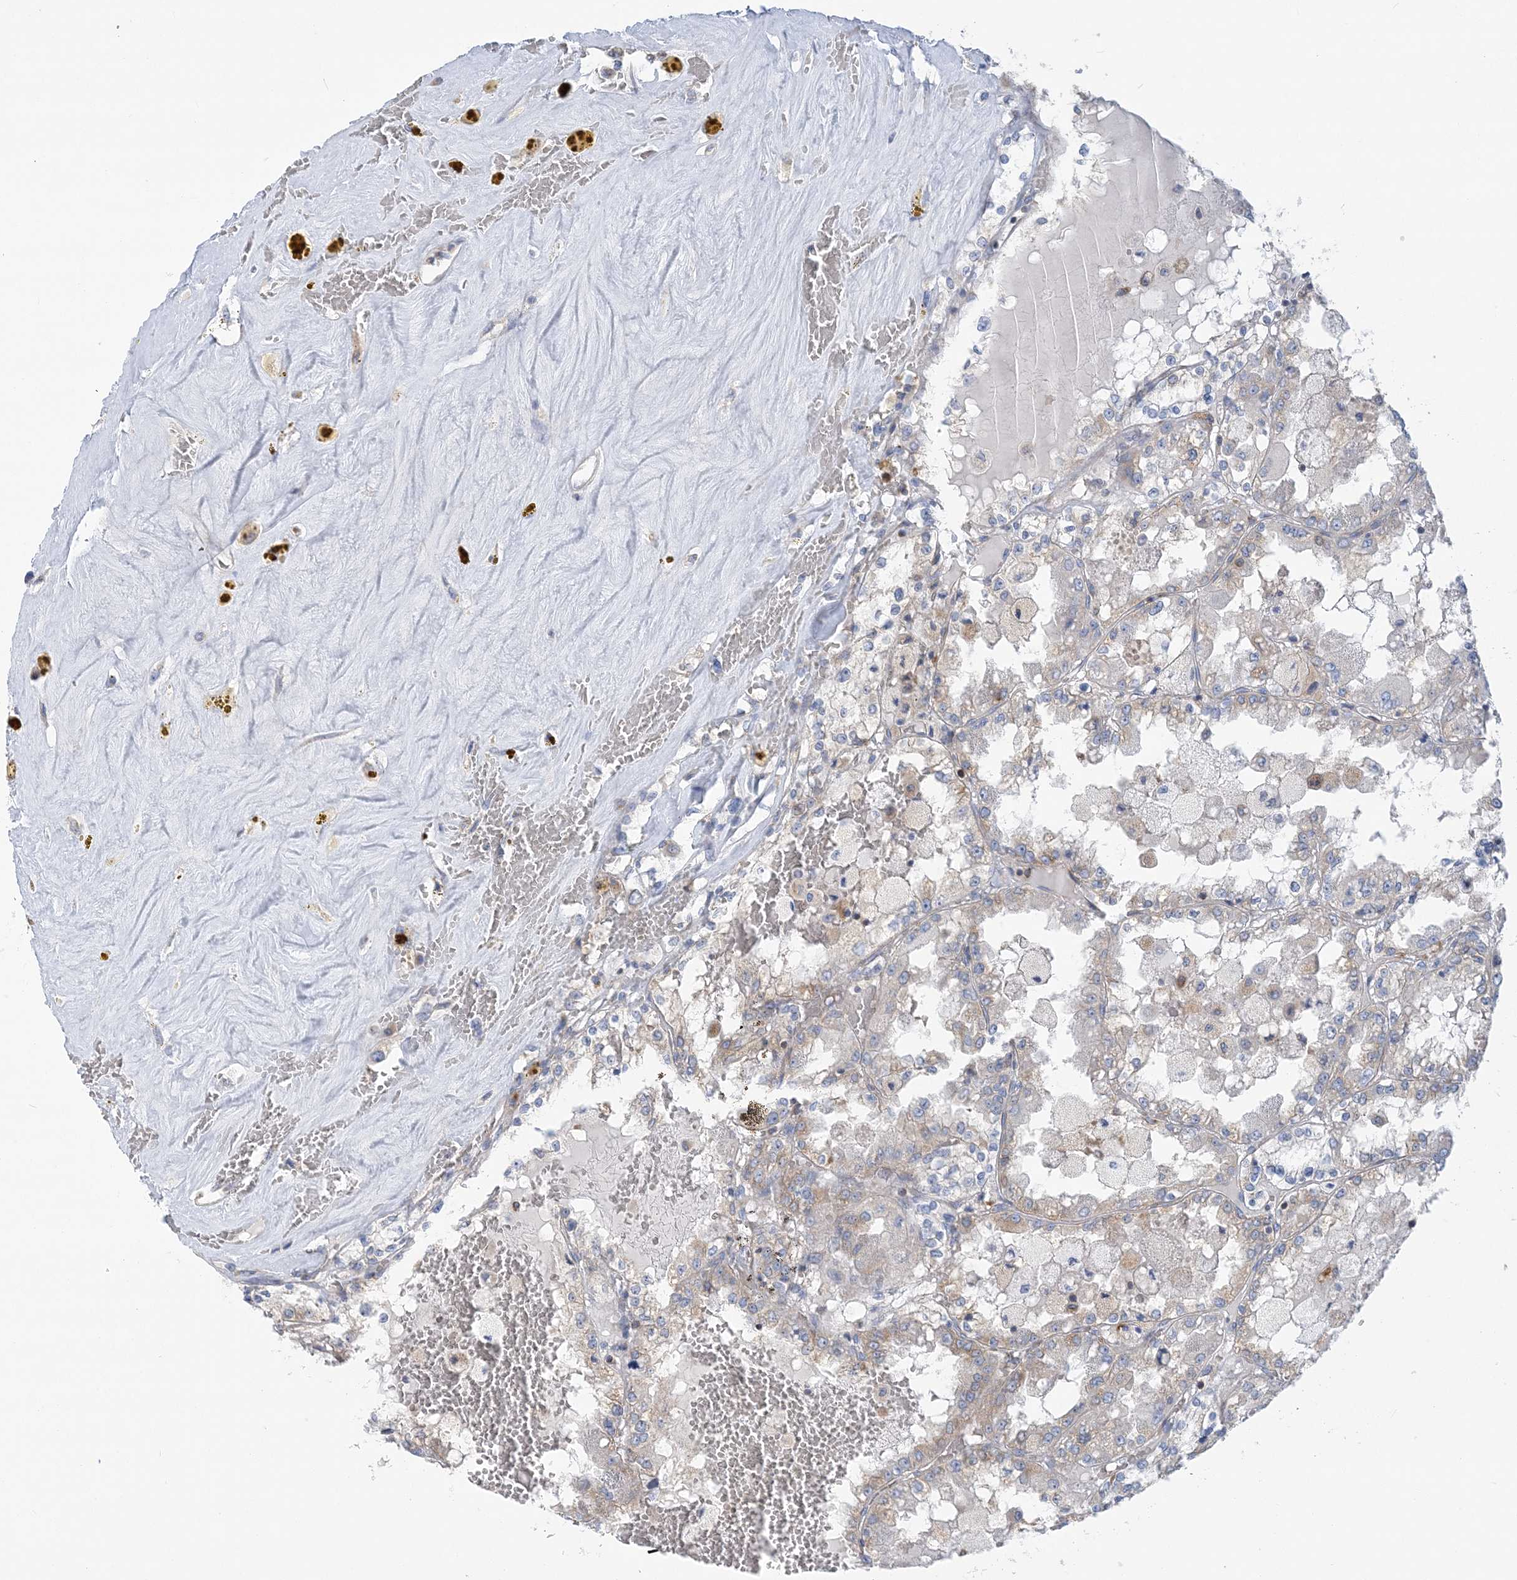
{"staining": {"intensity": "weak", "quantity": "<25%", "location": "cytoplasmic/membranous"}, "tissue": "renal cancer", "cell_type": "Tumor cells", "image_type": "cancer", "snomed": [{"axis": "morphology", "description": "Adenocarcinoma, NOS"}, {"axis": "topography", "description": "Kidney"}], "caption": "This is an immunohistochemistry (IHC) photomicrograph of human renal cancer (adenocarcinoma). There is no expression in tumor cells.", "gene": "FAM114A2", "patient": {"sex": "female", "age": 56}}